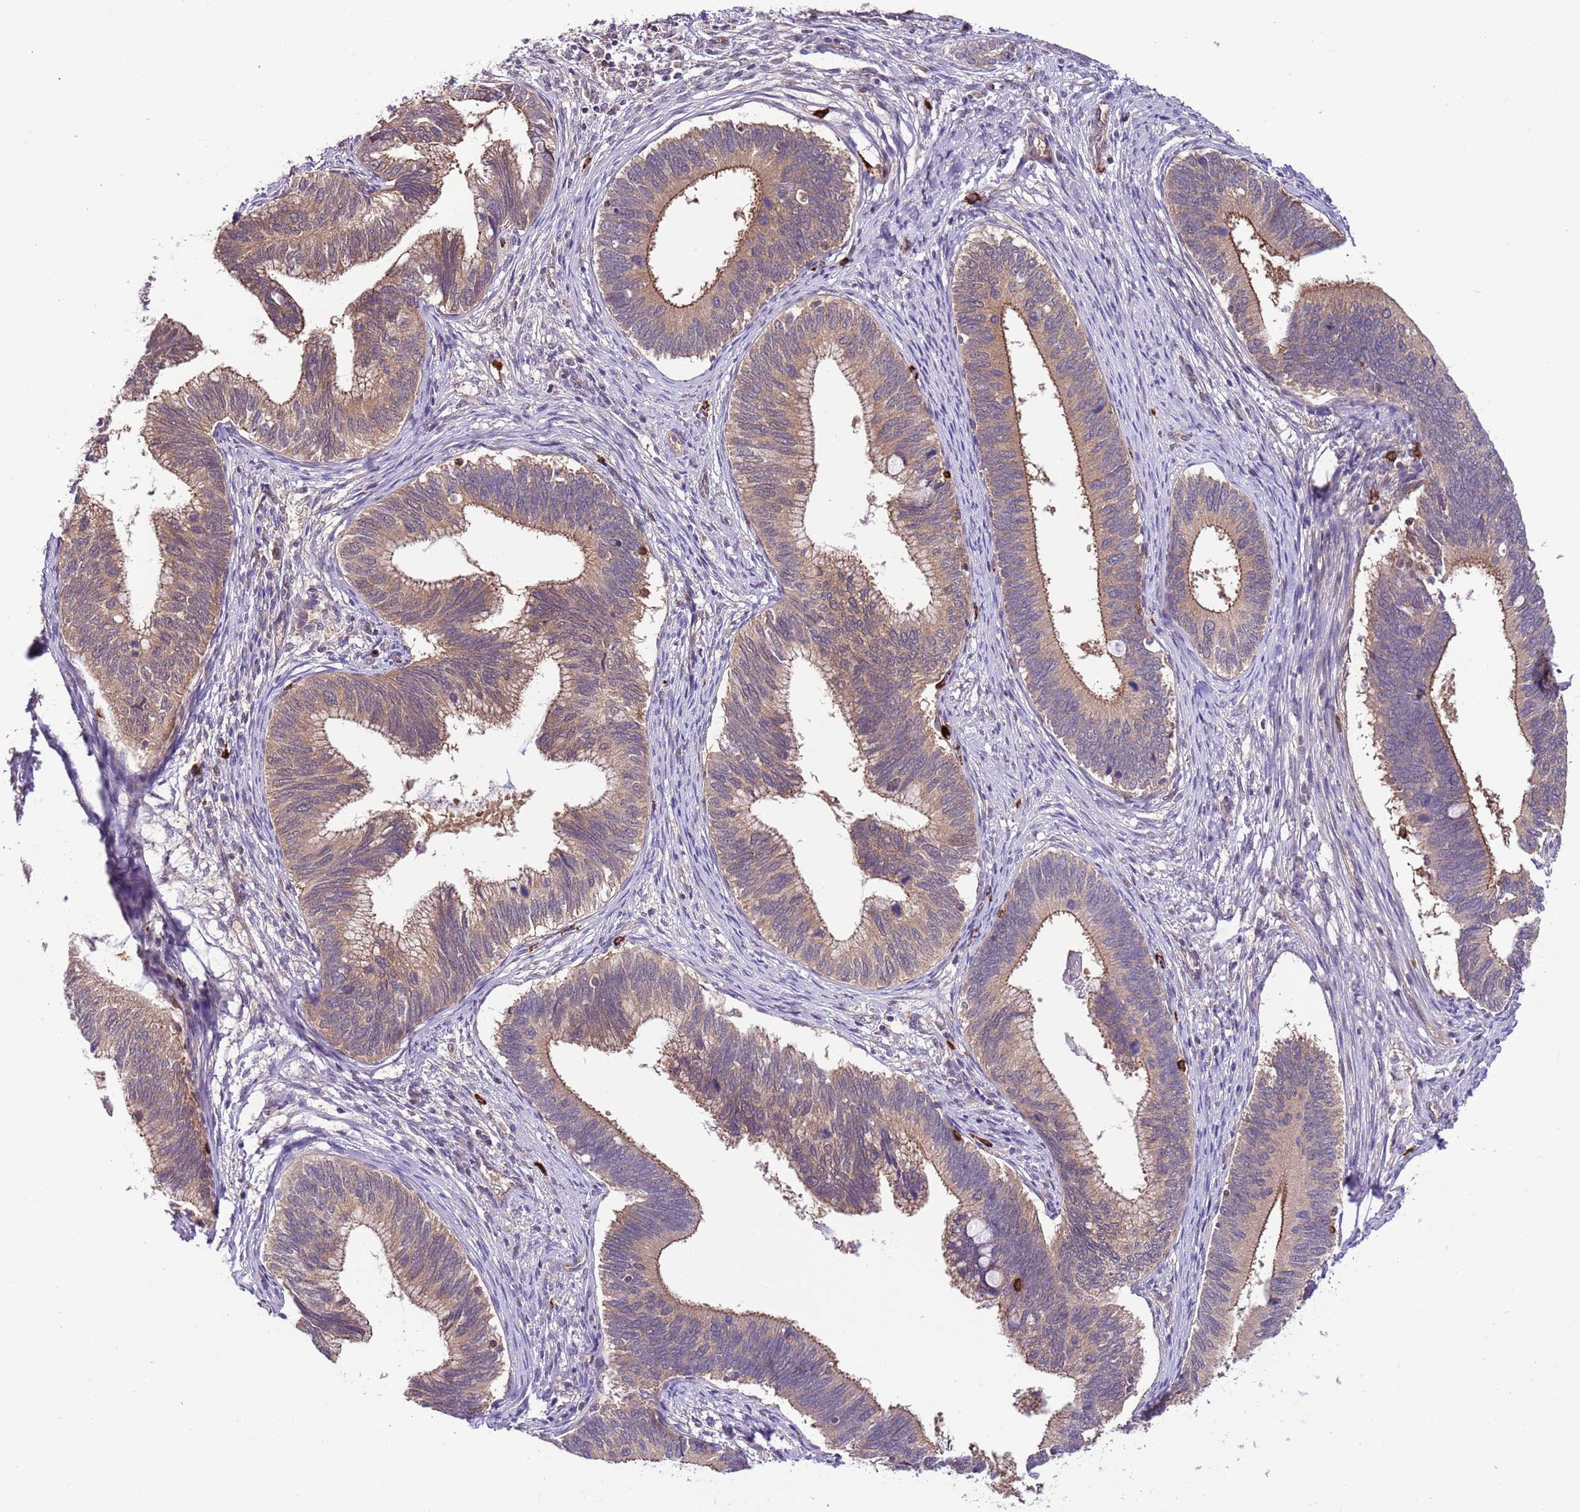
{"staining": {"intensity": "moderate", "quantity": ">75%", "location": "cytoplasmic/membranous"}, "tissue": "cervical cancer", "cell_type": "Tumor cells", "image_type": "cancer", "snomed": [{"axis": "morphology", "description": "Adenocarcinoma, NOS"}, {"axis": "topography", "description": "Cervix"}], "caption": "Immunohistochemistry (IHC) of adenocarcinoma (cervical) displays medium levels of moderate cytoplasmic/membranous expression in approximately >75% of tumor cells.", "gene": "DONSON", "patient": {"sex": "female", "age": 42}}